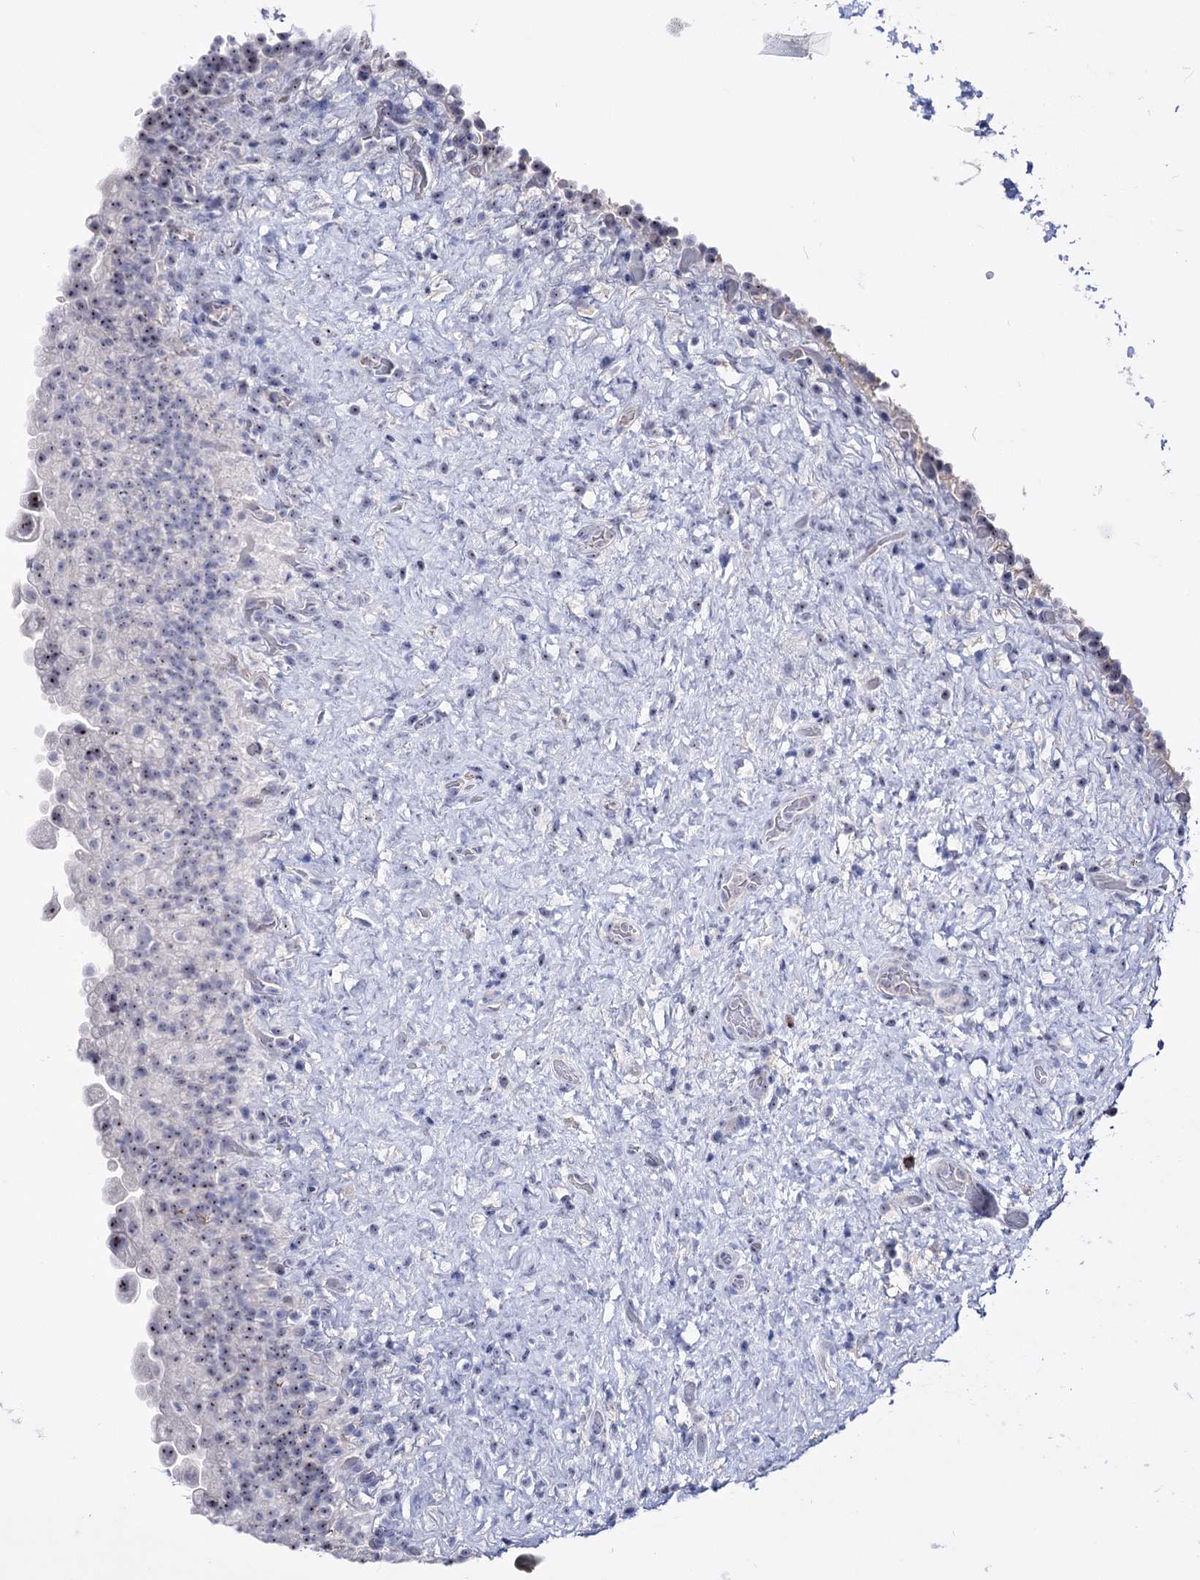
{"staining": {"intensity": "moderate", "quantity": "<25%", "location": "nuclear"}, "tissue": "urinary bladder", "cell_type": "Urothelial cells", "image_type": "normal", "snomed": [{"axis": "morphology", "description": "Normal tissue, NOS"}, {"axis": "topography", "description": "Urinary bladder"}], "caption": "The photomicrograph demonstrates a brown stain indicating the presence of a protein in the nuclear of urothelial cells in urinary bladder. (brown staining indicates protein expression, while blue staining denotes nuclei).", "gene": "PCGF5", "patient": {"sex": "female", "age": 27}}